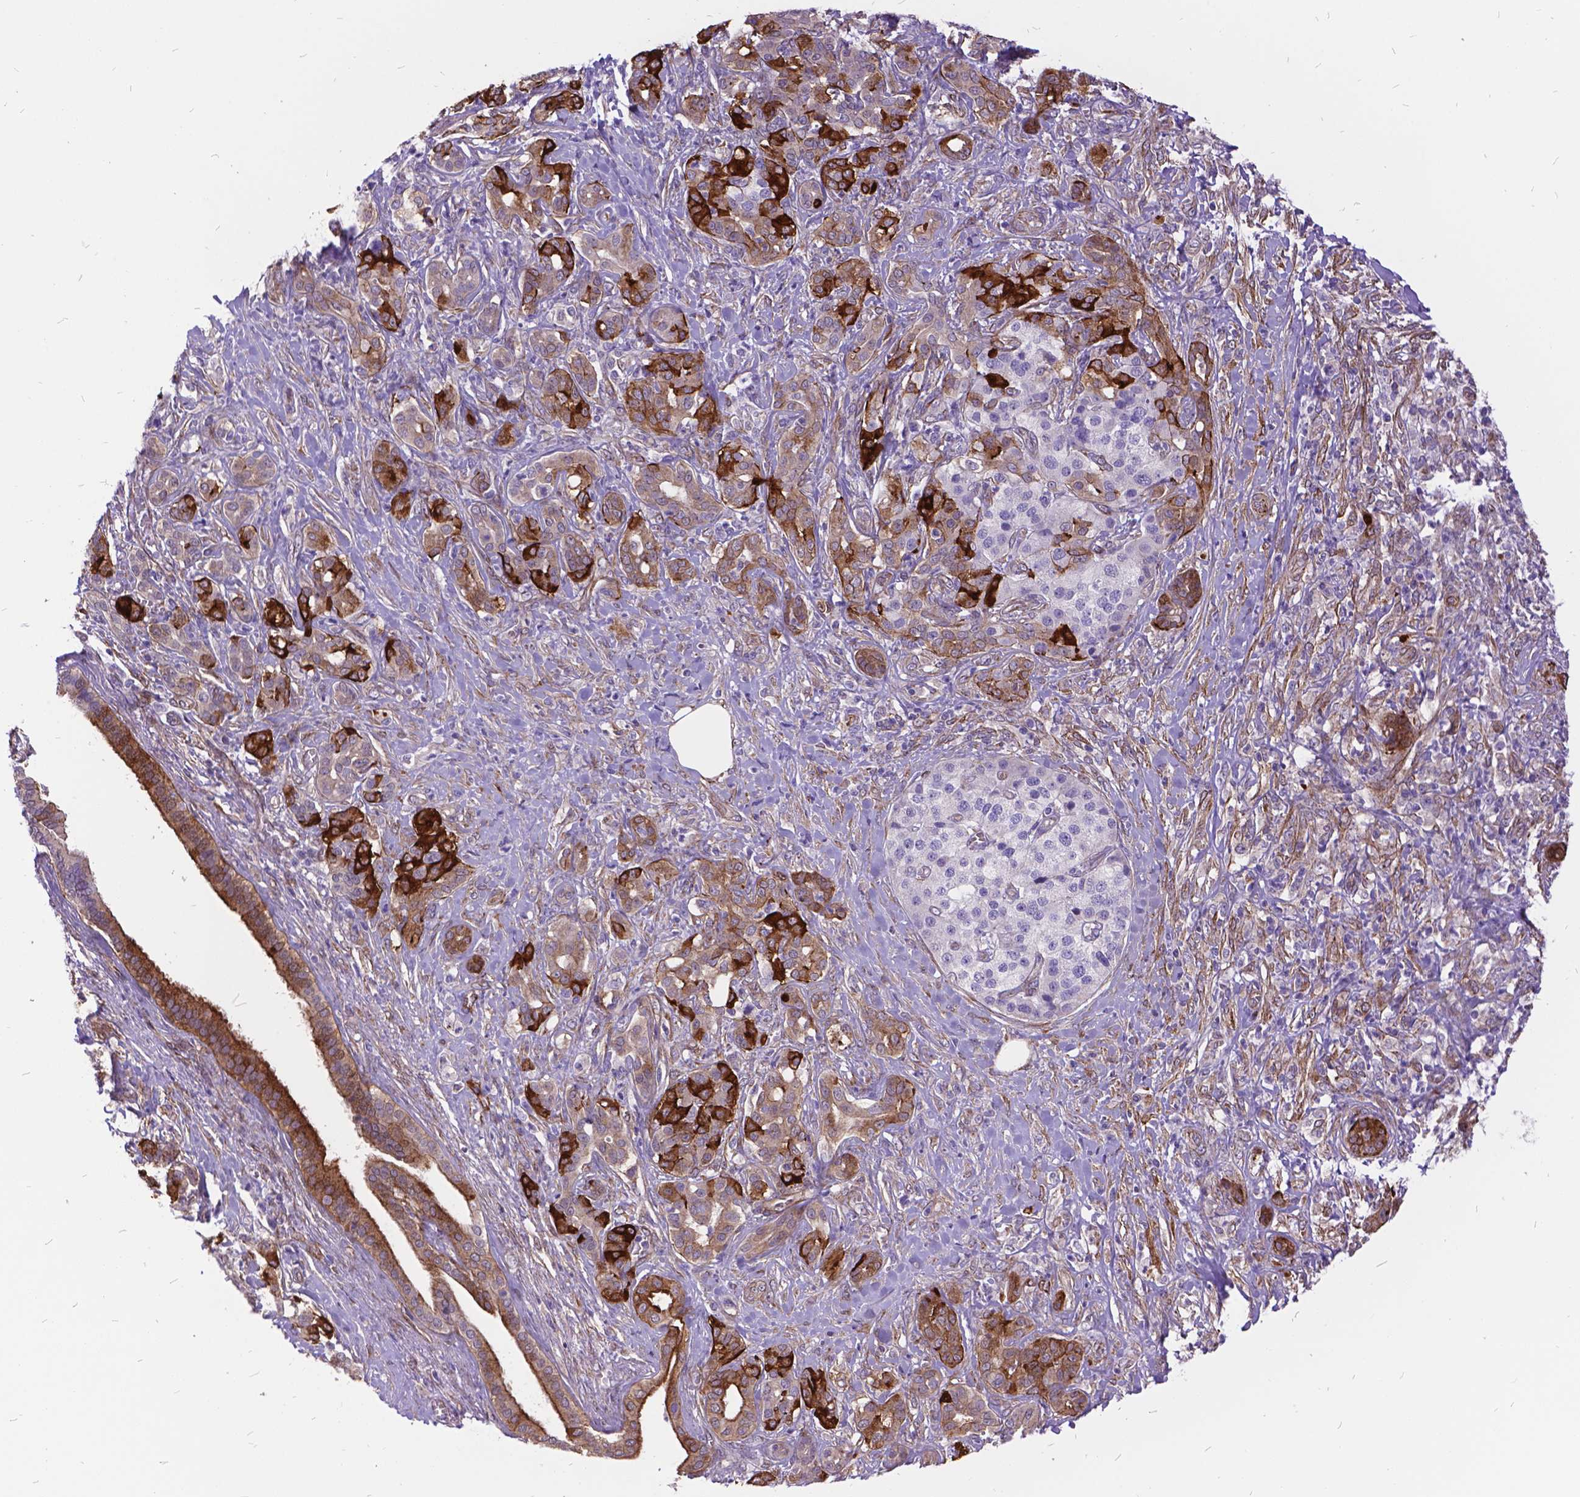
{"staining": {"intensity": "moderate", "quantity": ">75%", "location": "cytoplasmic/membranous"}, "tissue": "pancreatic cancer", "cell_type": "Tumor cells", "image_type": "cancer", "snomed": [{"axis": "morphology", "description": "Normal tissue, NOS"}, {"axis": "morphology", "description": "Inflammation, NOS"}, {"axis": "morphology", "description": "Adenocarcinoma, NOS"}, {"axis": "topography", "description": "Pancreas"}], "caption": "High-power microscopy captured an immunohistochemistry (IHC) image of adenocarcinoma (pancreatic), revealing moderate cytoplasmic/membranous positivity in about >75% of tumor cells. The staining was performed using DAB to visualize the protein expression in brown, while the nuclei were stained in blue with hematoxylin (Magnification: 20x).", "gene": "GRB7", "patient": {"sex": "male", "age": 57}}